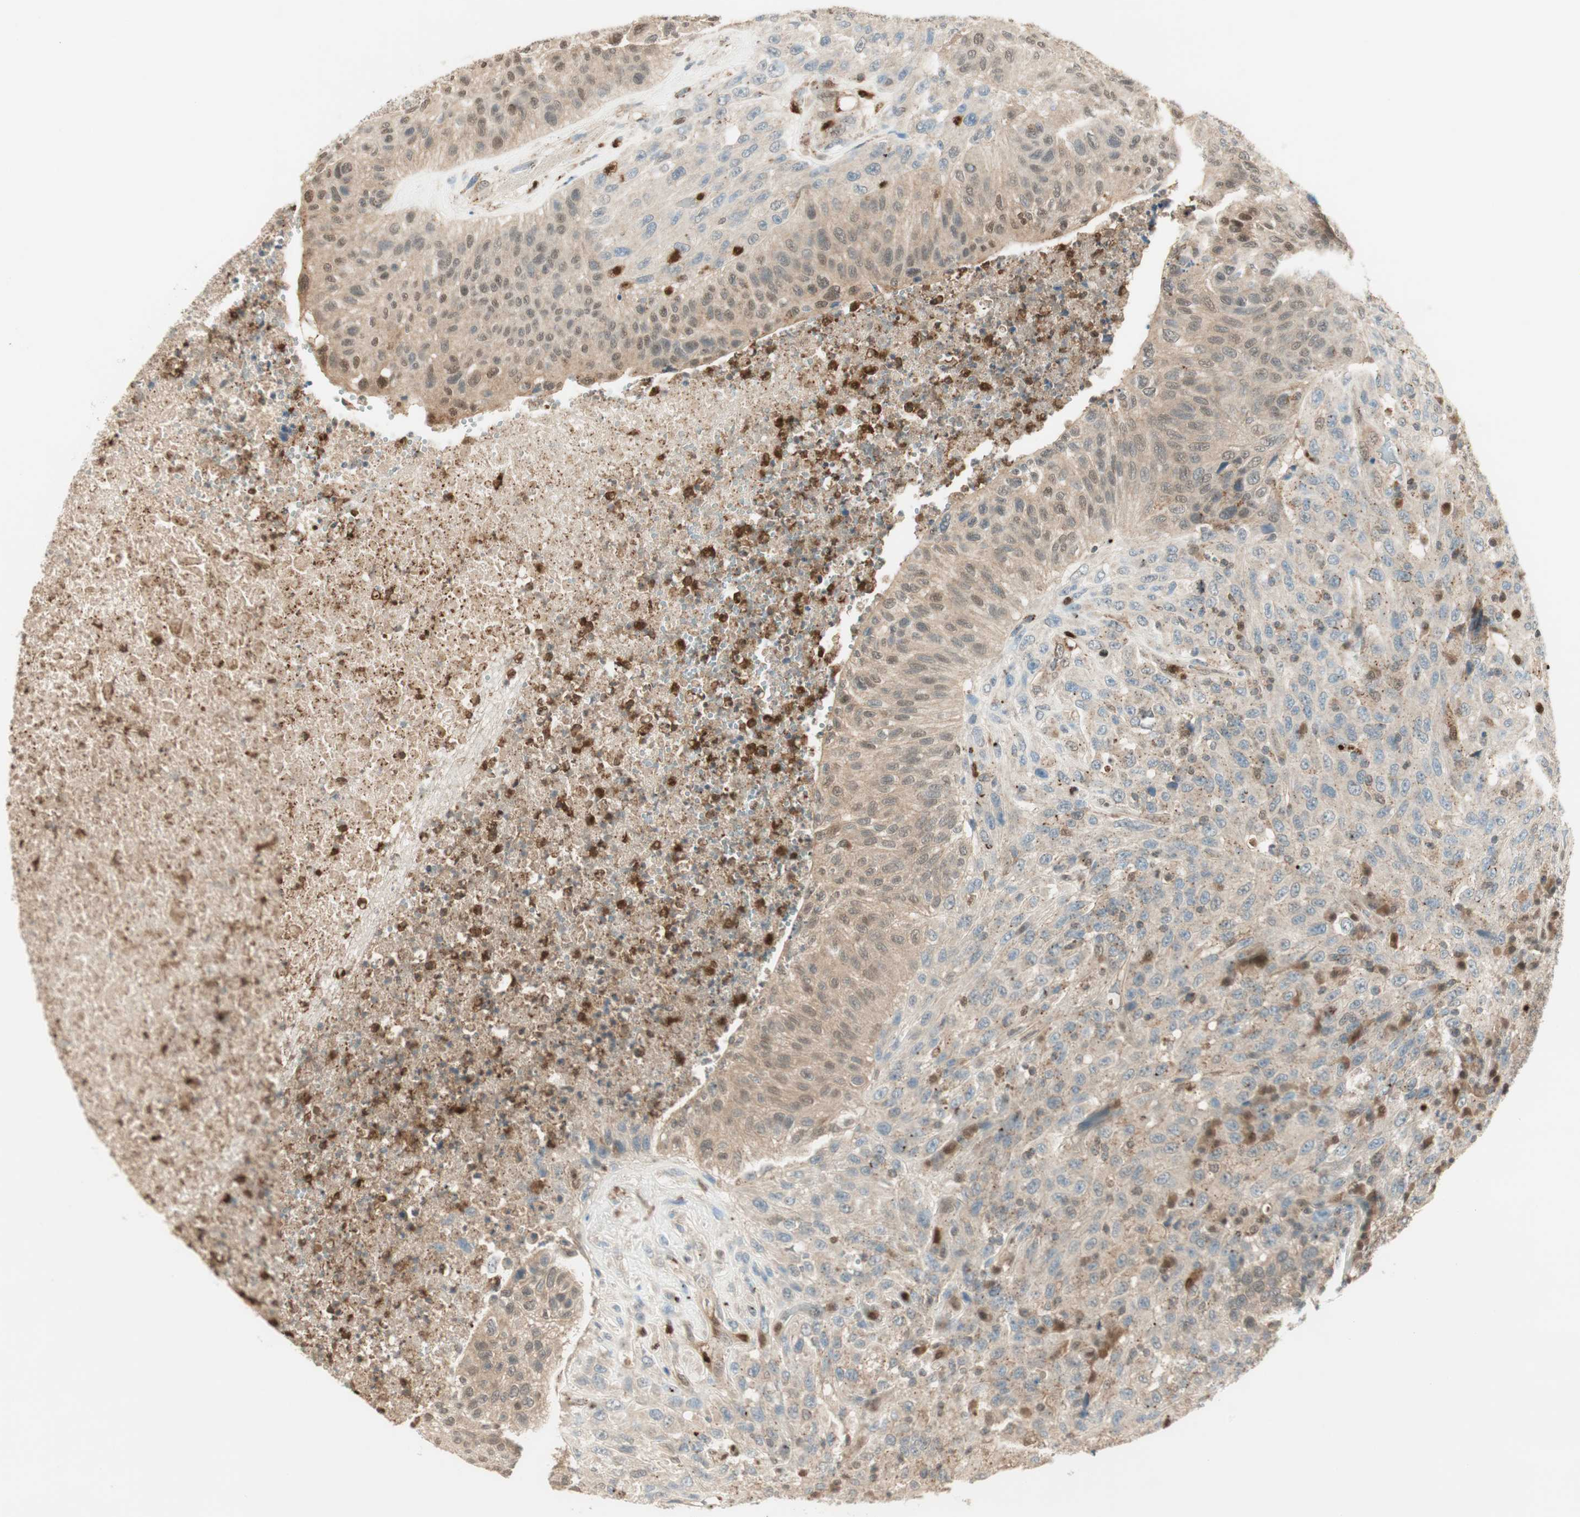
{"staining": {"intensity": "negative", "quantity": "none", "location": "none"}, "tissue": "urothelial cancer", "cell_type": "Tumor cells", "image_type": "cancer", "snomed": [{"axis": "morphology", "description": "Urothelial carcinoma, High grade"}, {"axis": "topography", "description": "Urinary bladder"}], "caption": "Immunohistochemistry (IHC) of human high-grade urothelial carcinoma shows no staining in tumor cells. Brightfield microscopy of immunohistochemistry stained with DAB (brown) and hematoxylin (blue), captured at high magnification.", "gene": "LTA4H", "patient": {"sex": "male", "age": 66}}